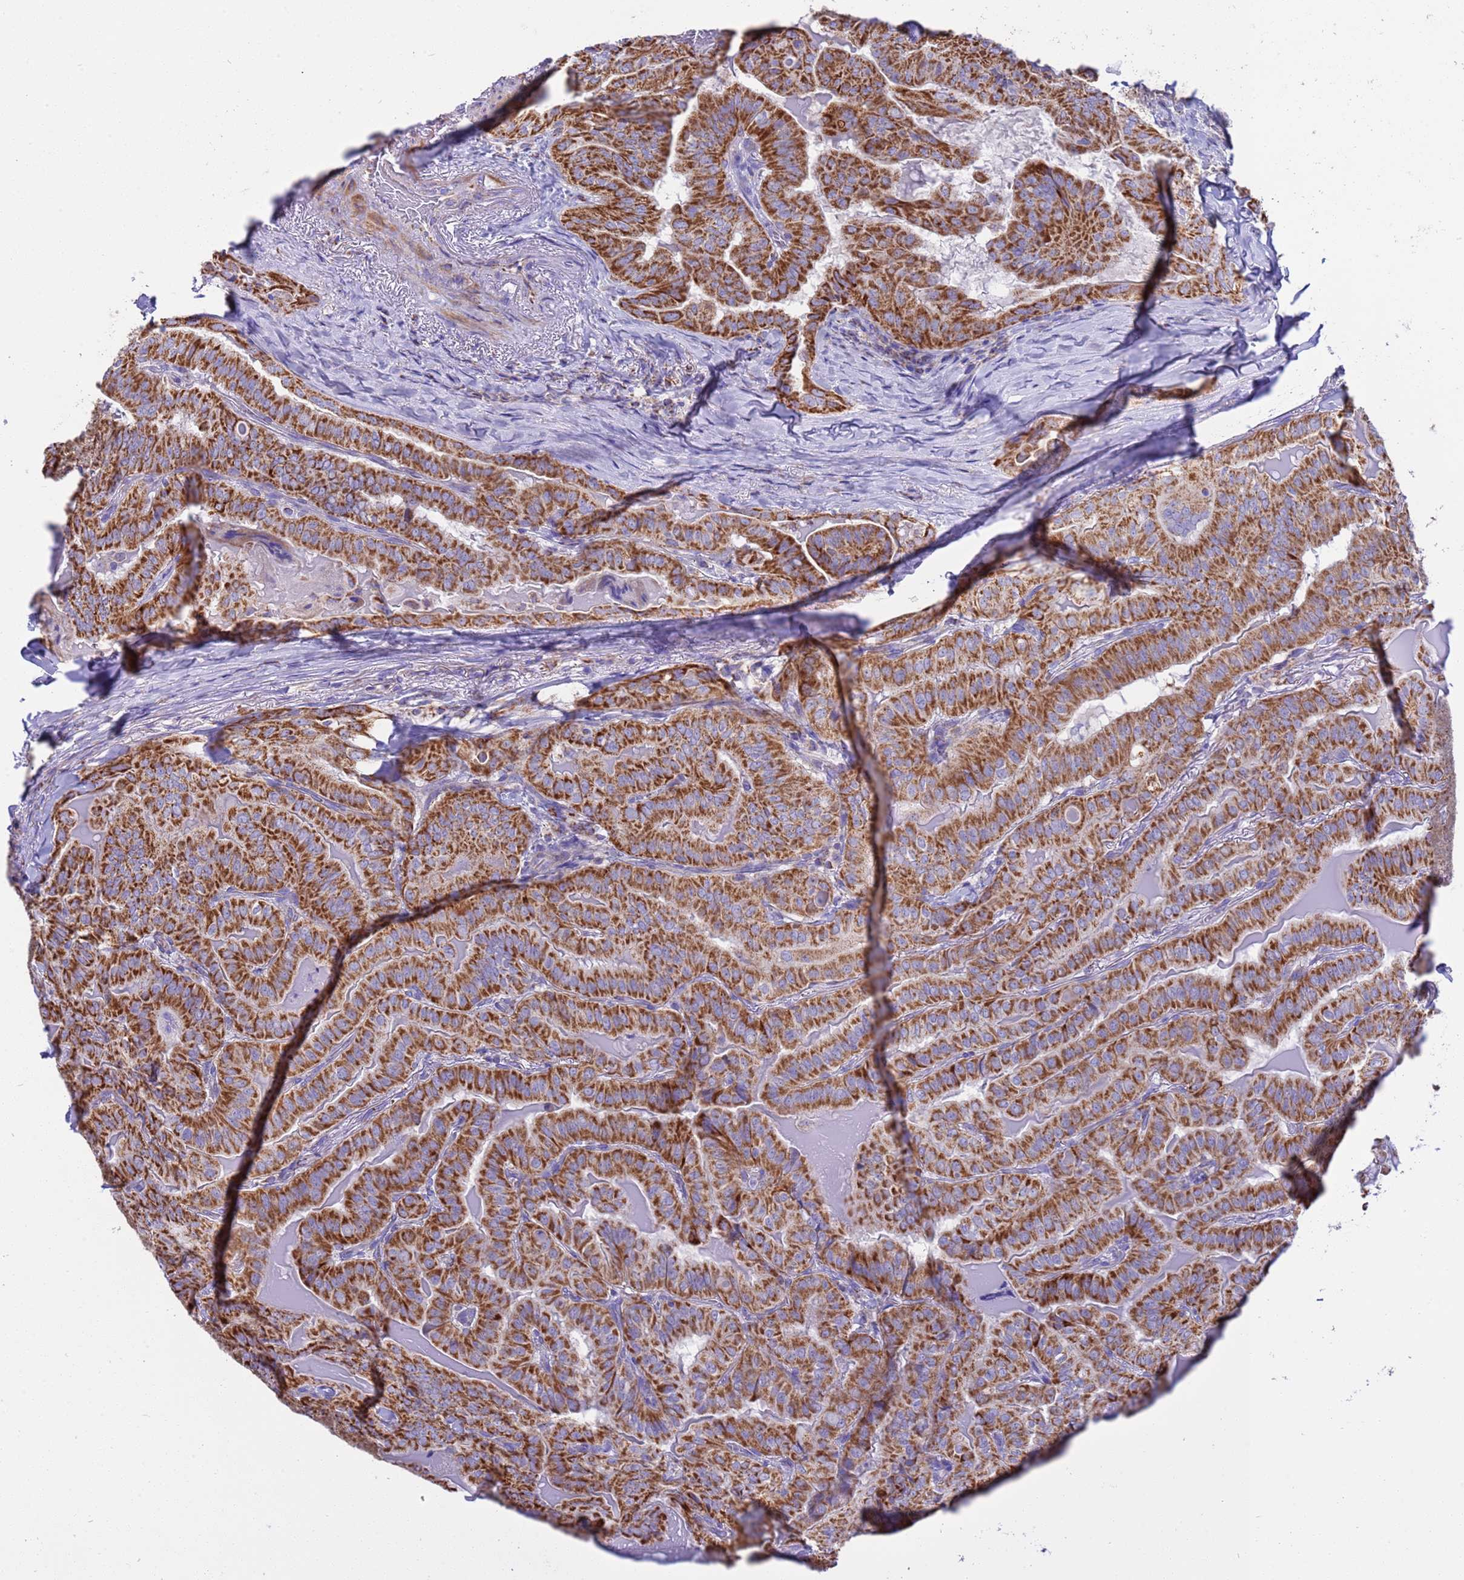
{"staining": {"intensity": "strong", "quantity": ">75%", "location": "cytoplasmic/membranous"}, "tissue": "thyroid cancer", "cell_type": "Tumor cells", "image_type": "cancer", "snomed": [{"axis": "morphology", "description": "Papillary adenocarcinoma, NOS"}, {"axis": "topography", "description": "Thyroid gland"}], "caption": "Papillary adenocarcinoma (thyroid) stained for a protein (brown) shows strong cytoplasmic/membranous positive positivity in approximately >75% of tumor cells.", "gene": "RNF165", "patient": {"sex": "female", "age": 68}}